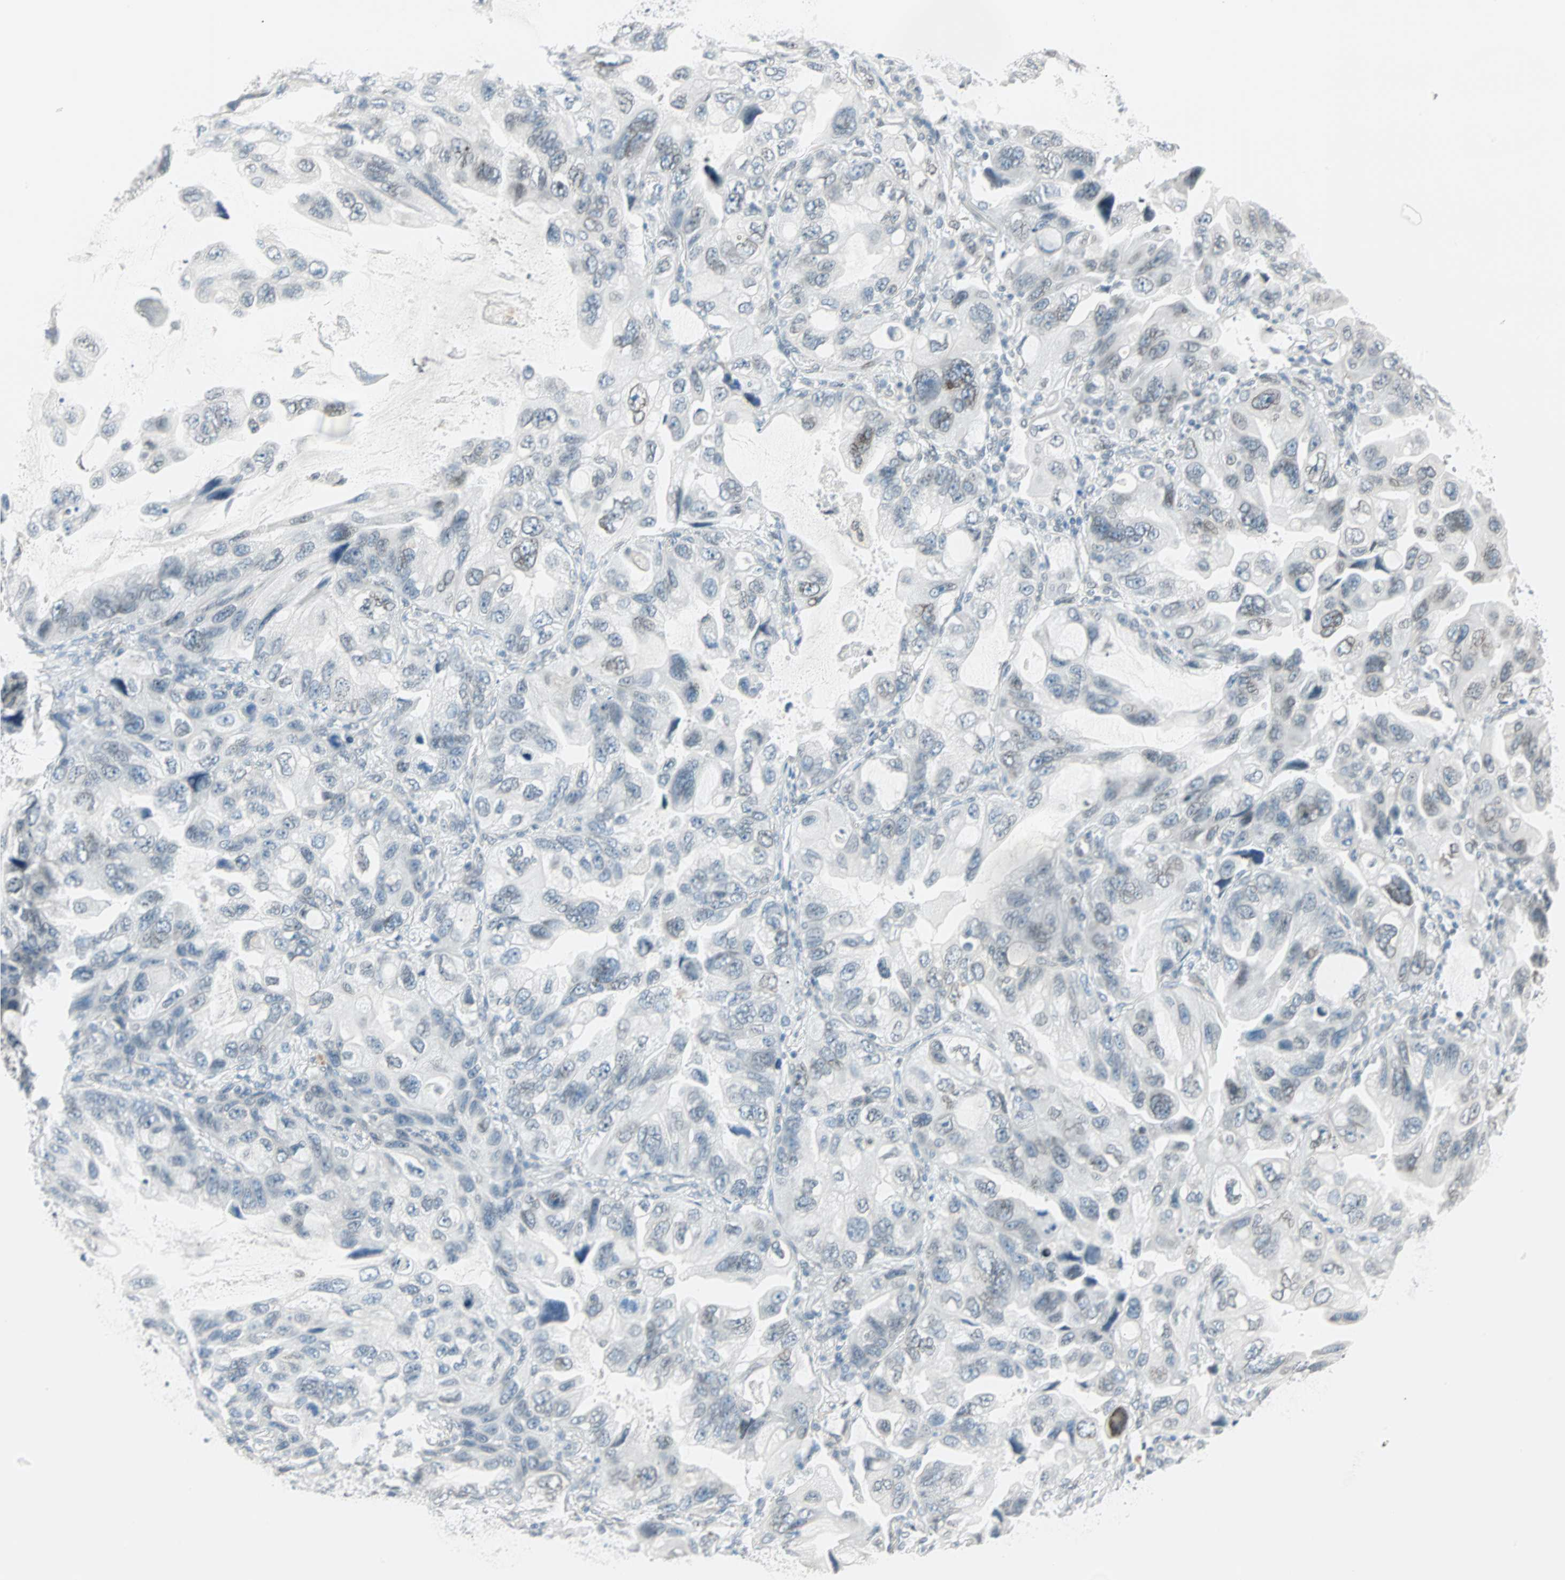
{"staining": {"intensity": "weak", "quantity": "<25%", "location": "cytoplasmic/membranous,nuclear"}, "tissue": "lung cancer", "cell_type": "Tumor cells", "image_type": "cancer", "snomed": [{"axis": "morphology", "description": "Squamous cell carcinoma, NOS"}, {"axis": "topography", "description": "Lung"}], "caption": "A photomicrograph of human squamous cell carcinoma (lung) is negative for staining in tumor cells.", "gene": "BCAN", "patient": {"sex": "female", "age": 73}}